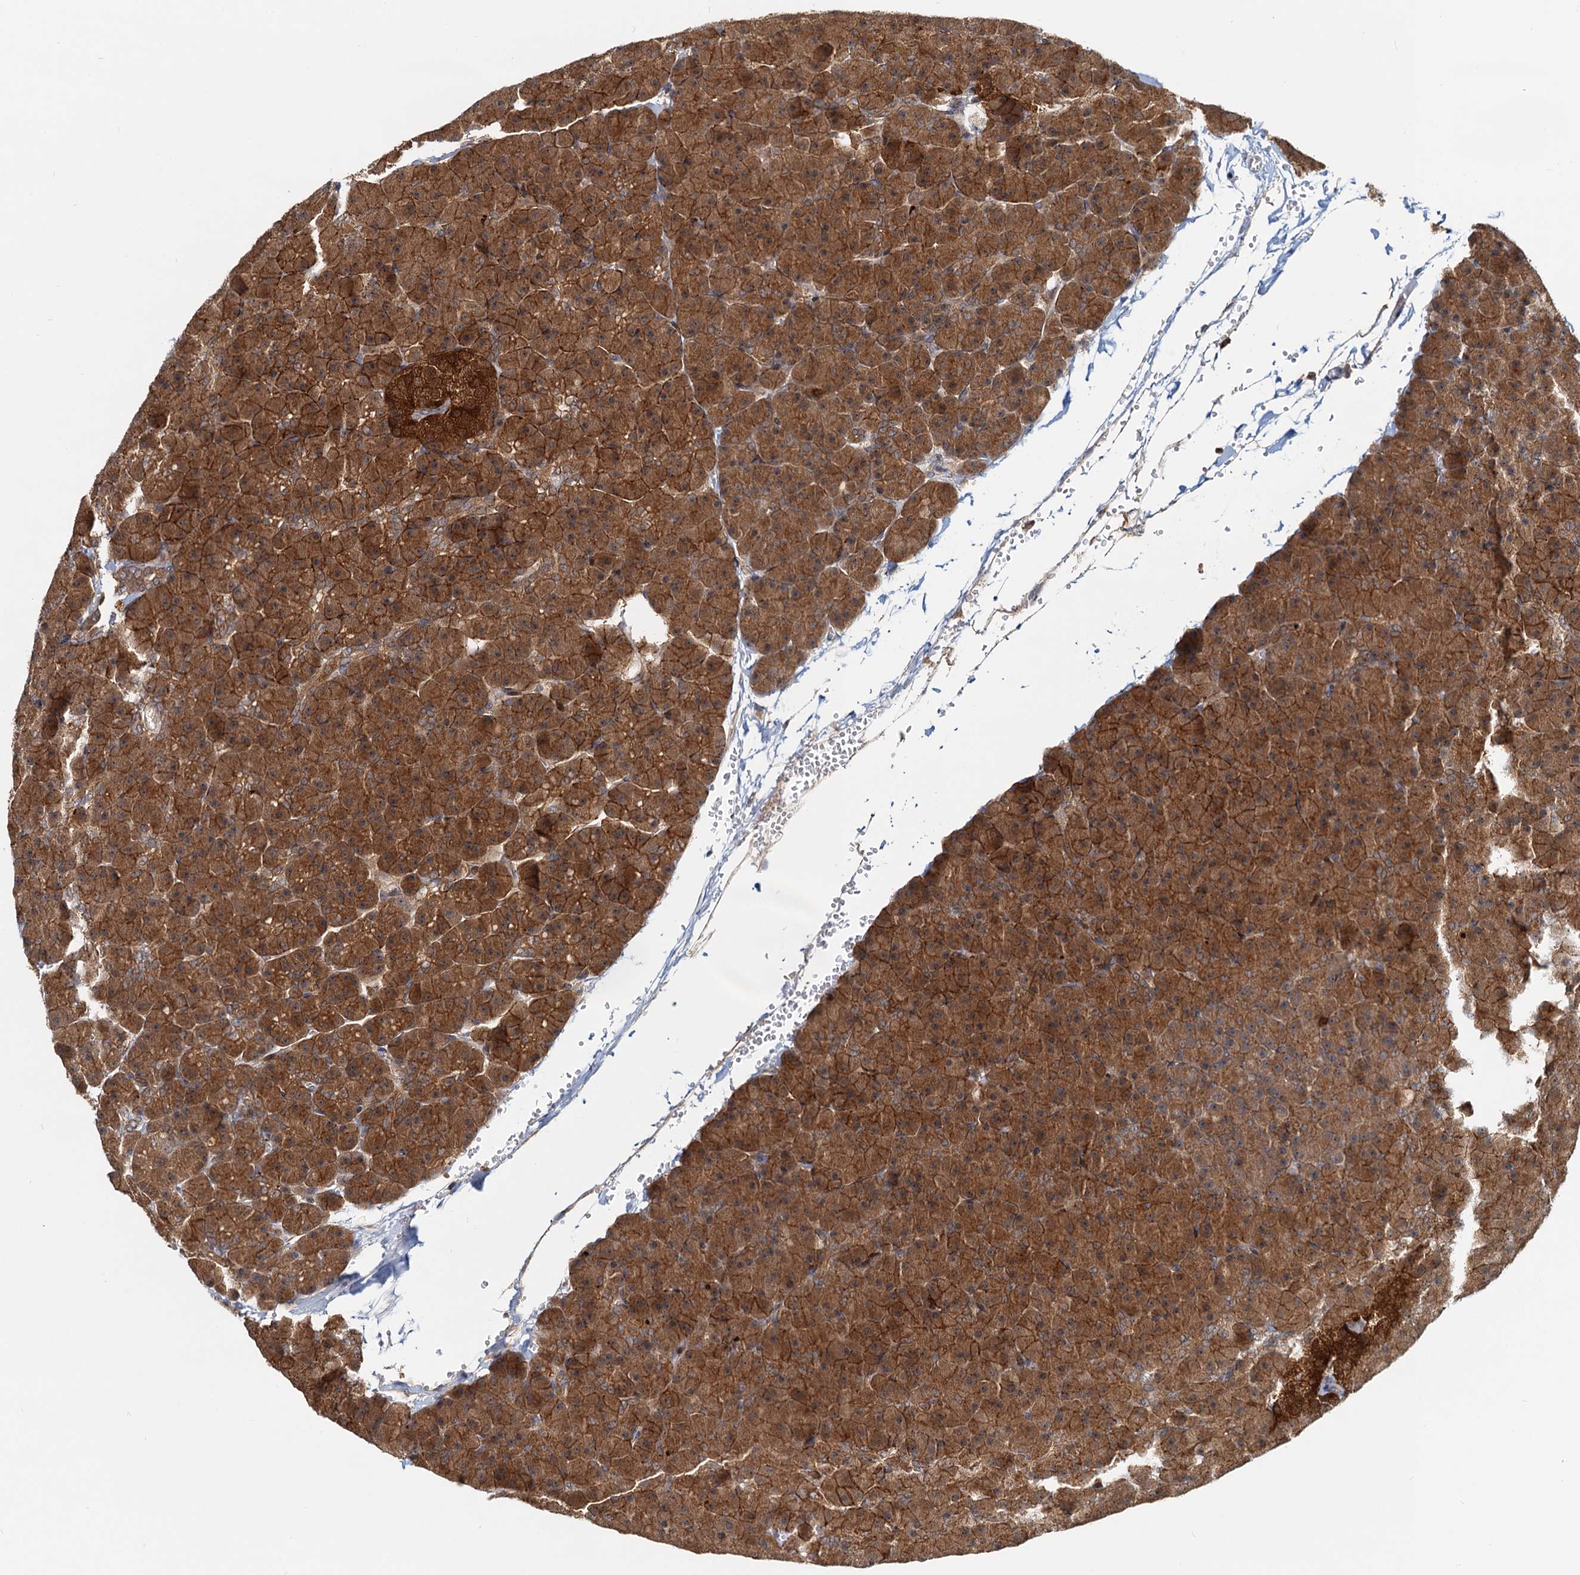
{"staining": {"intensity": "moderate", "quantity": ">75%", "location": "cytoplasmic/membranous"}, "tissue": "pancreas", "cell_type": "Exocrine glandular cells", "image_type": "normal", "snomed": [{"axis": "morphology", "description": "Normal tissue, NOS"}, {"axis": "topography", "description": "Pancreas"}], "caption": "Immunohistochemistry (IHC) staining of unremarkable pancreas, which shows medium levels of moderate cytoplasmic/membranous expression in approximately >75% of exocrine glandular cells indicating moderate cytoplasmic/membranous protein staining. The staining was performed using DAB (brown) for protein detection and nuclei were counterstained in hematoxylin (blue).", "gene": "TOLLIP", "patient": {"sex": "male", "age": 36}}